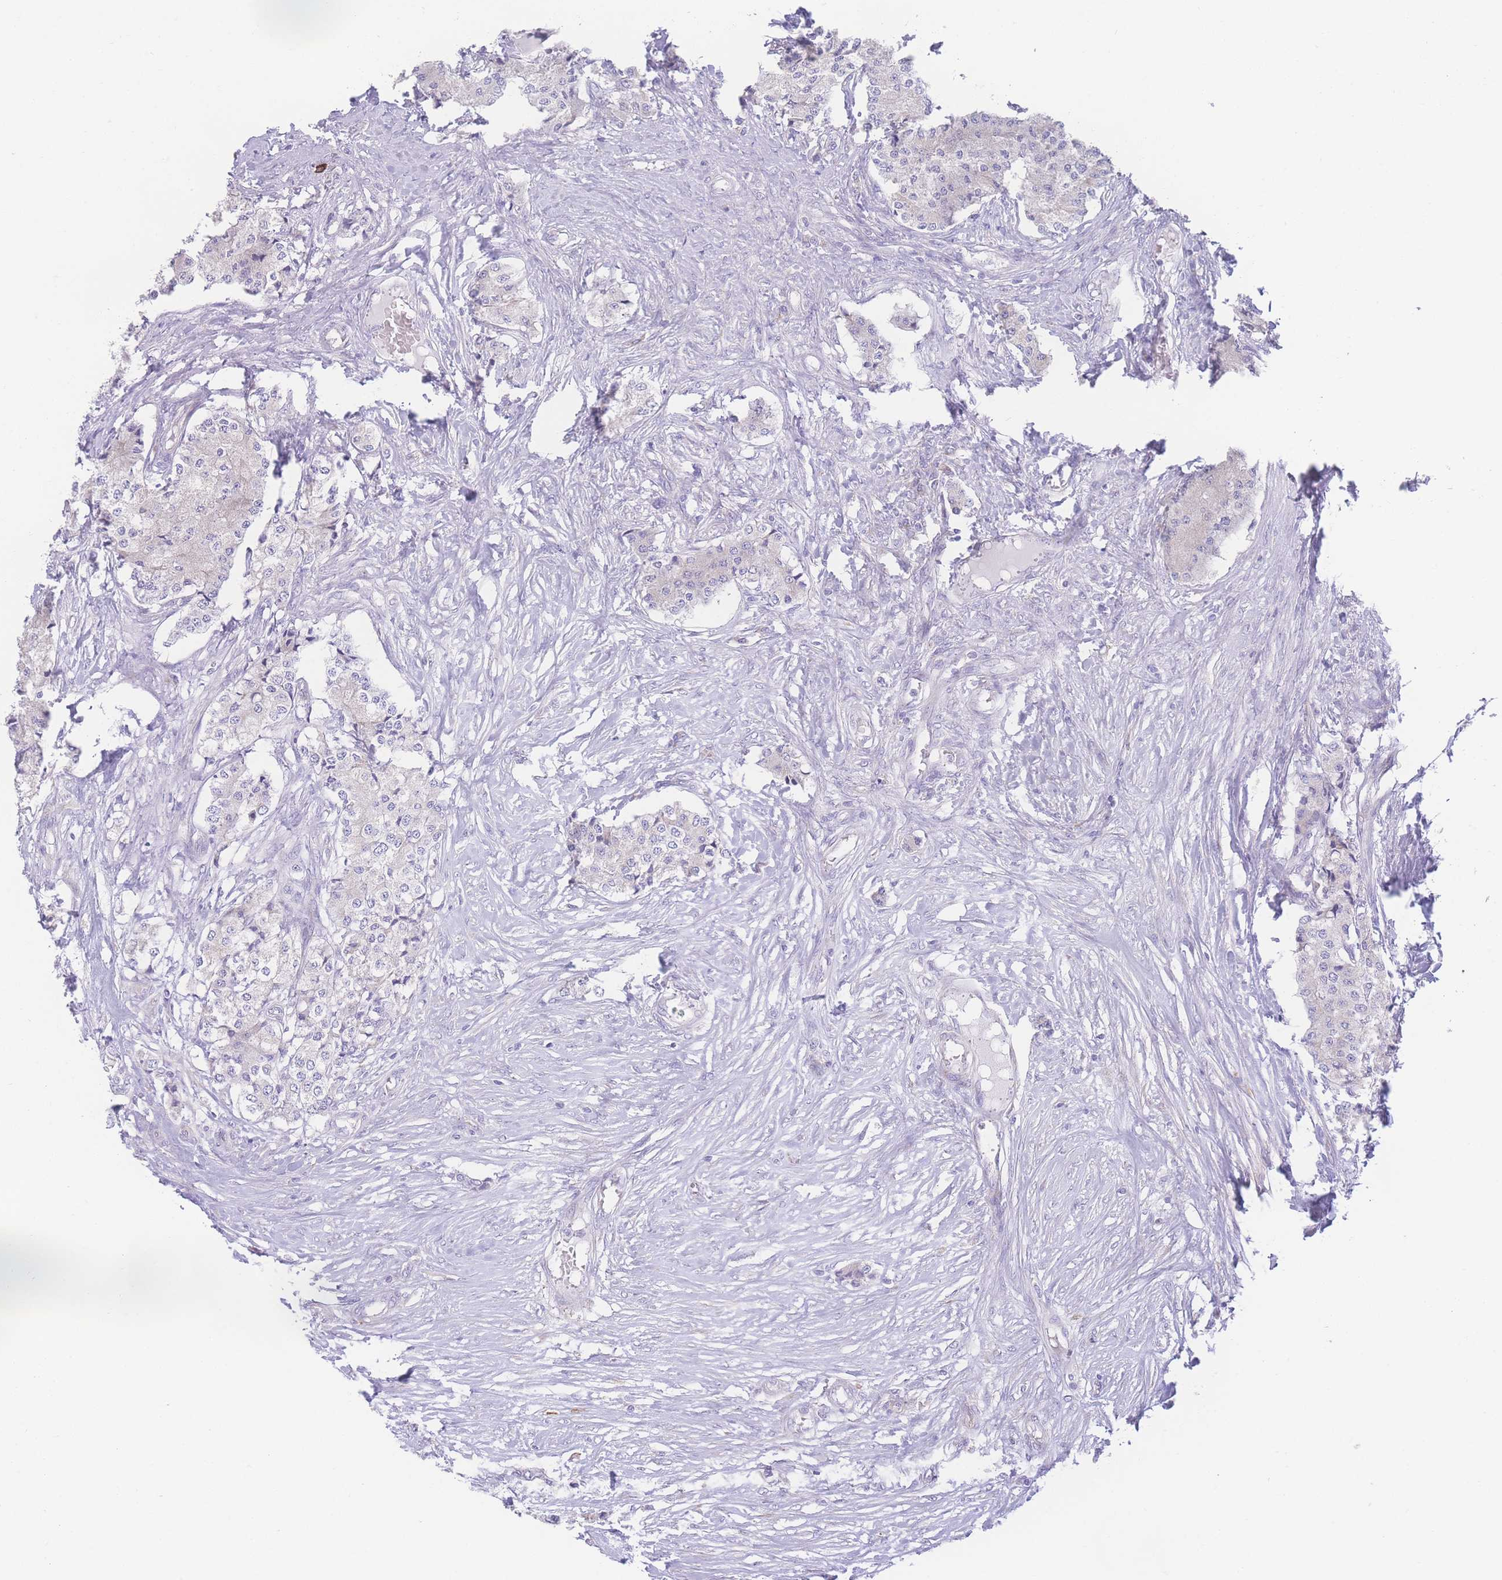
{"staining": {"intensity": "negative", "quantity": "none", "location": "none"}, "tissue": "carcinoid", "cell_type": "Tumor cells", "image_type": "cancer", "snomed": [{"axis": "morphology", "description": "Carcinoid, malignant, NOS"}, {"axis": "topography", "description": "Colon"}], "caption": "Immunohistochemistry image of carcinoid stained for a protein (brown), which reveals no expression in tumor cells.", "gene": "NBEAL1", "patient": {"sex": "female", "age": 52}}